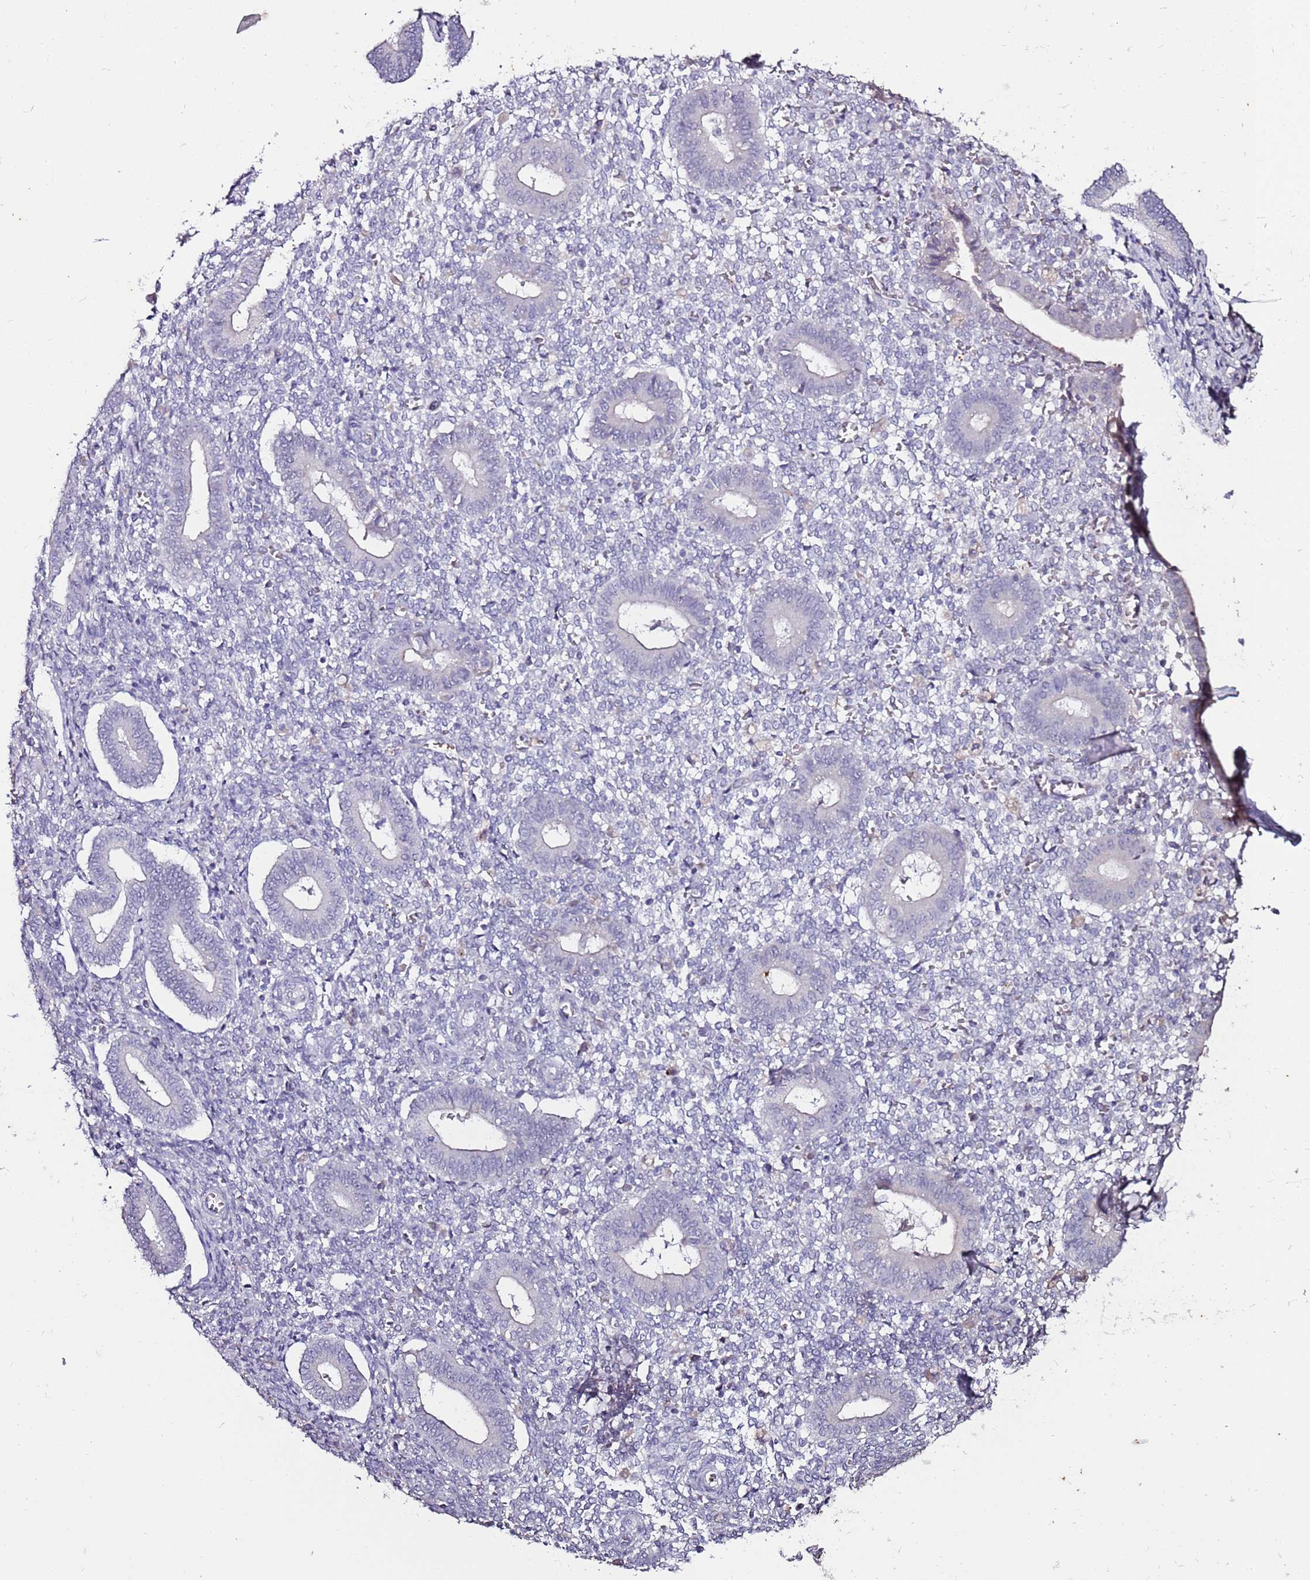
{"staining": {"intensity": "negative", "quantity": "none", "location": "none"}, "tissue": "endometrium", "cell_type": "Cells in endometrial stroma", "image_type": "normal", "snomed": [{"axis": "morphology", "description": "Normal tissue, NOS"}, {"axis": "topography", "description": "Endometrium"}], "caption": "The immunohistochemistry (IHC) image has no significant expression in cells in endometrial stroma of endometrium. (Stains: DAB (3,3'-diaminobenzidine) immunohistochemistry (IHC) with hematoxylin counter stain, Microscopy: brightfield microscopy at high magnification).", "gene": "C3orf80", "patient": {"sex": "female", "age": 44}}